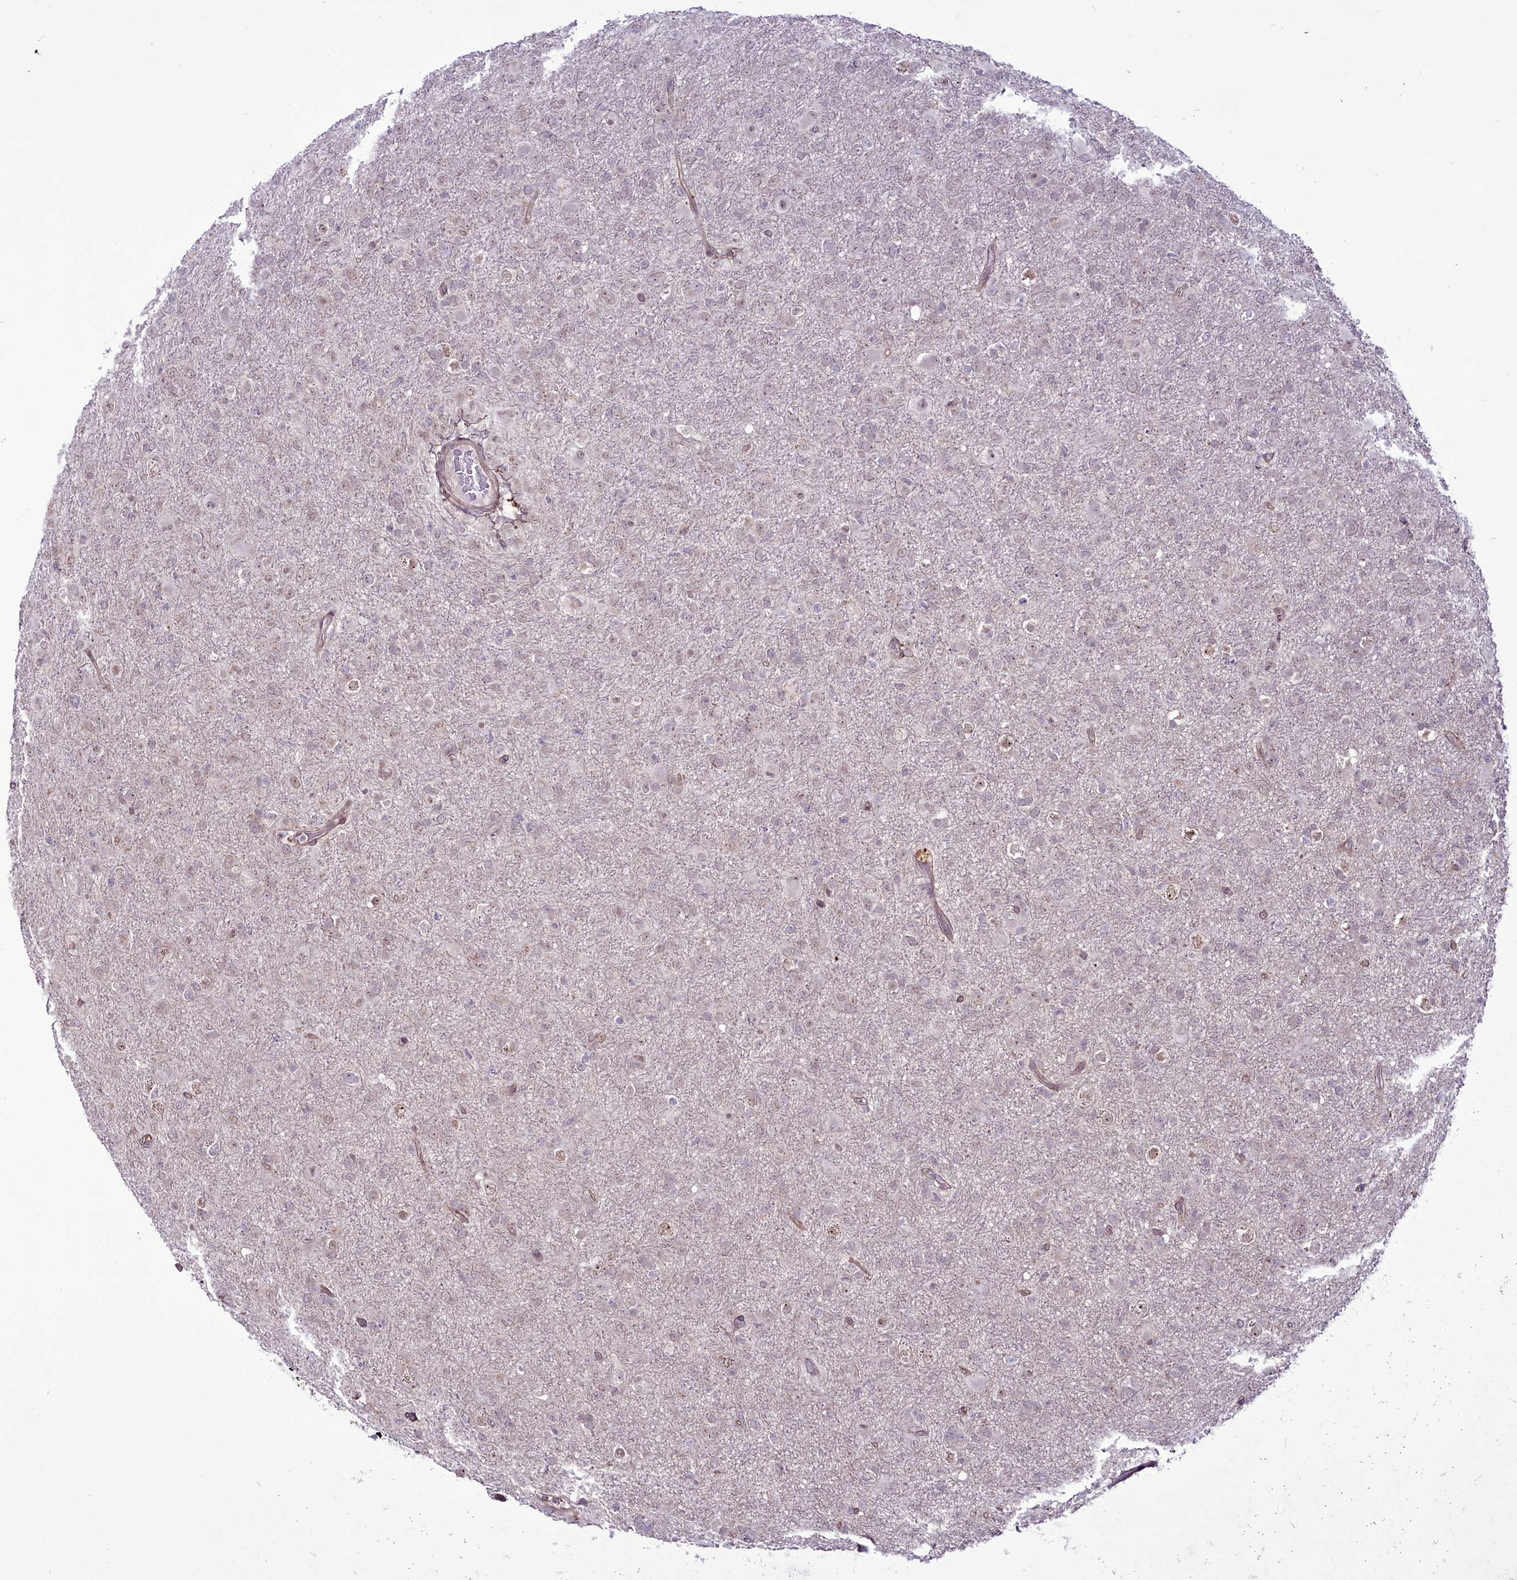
{"staining": {"intensity": "weak", "quantity": "<25%", "location": "nuclear"}, "tissue": "glioma", "cell_type": "Tumor cells", "image_type": "cancer", "snomed": [{"axis": "morphology", "description": "Glioma, malignant, Low grade"}, {"axis": "topography", "description": "Brain"}], "caption": "An image of low-grade glioma (malignant) stained for a protein exhibits no brown staining in tumor cells. The staining is performed using DAB brown chromogen with nuclei counter-stained in using hematoxylin.", "gene": "RSBN1", "patient": {"sex": "male", "age": 65}}